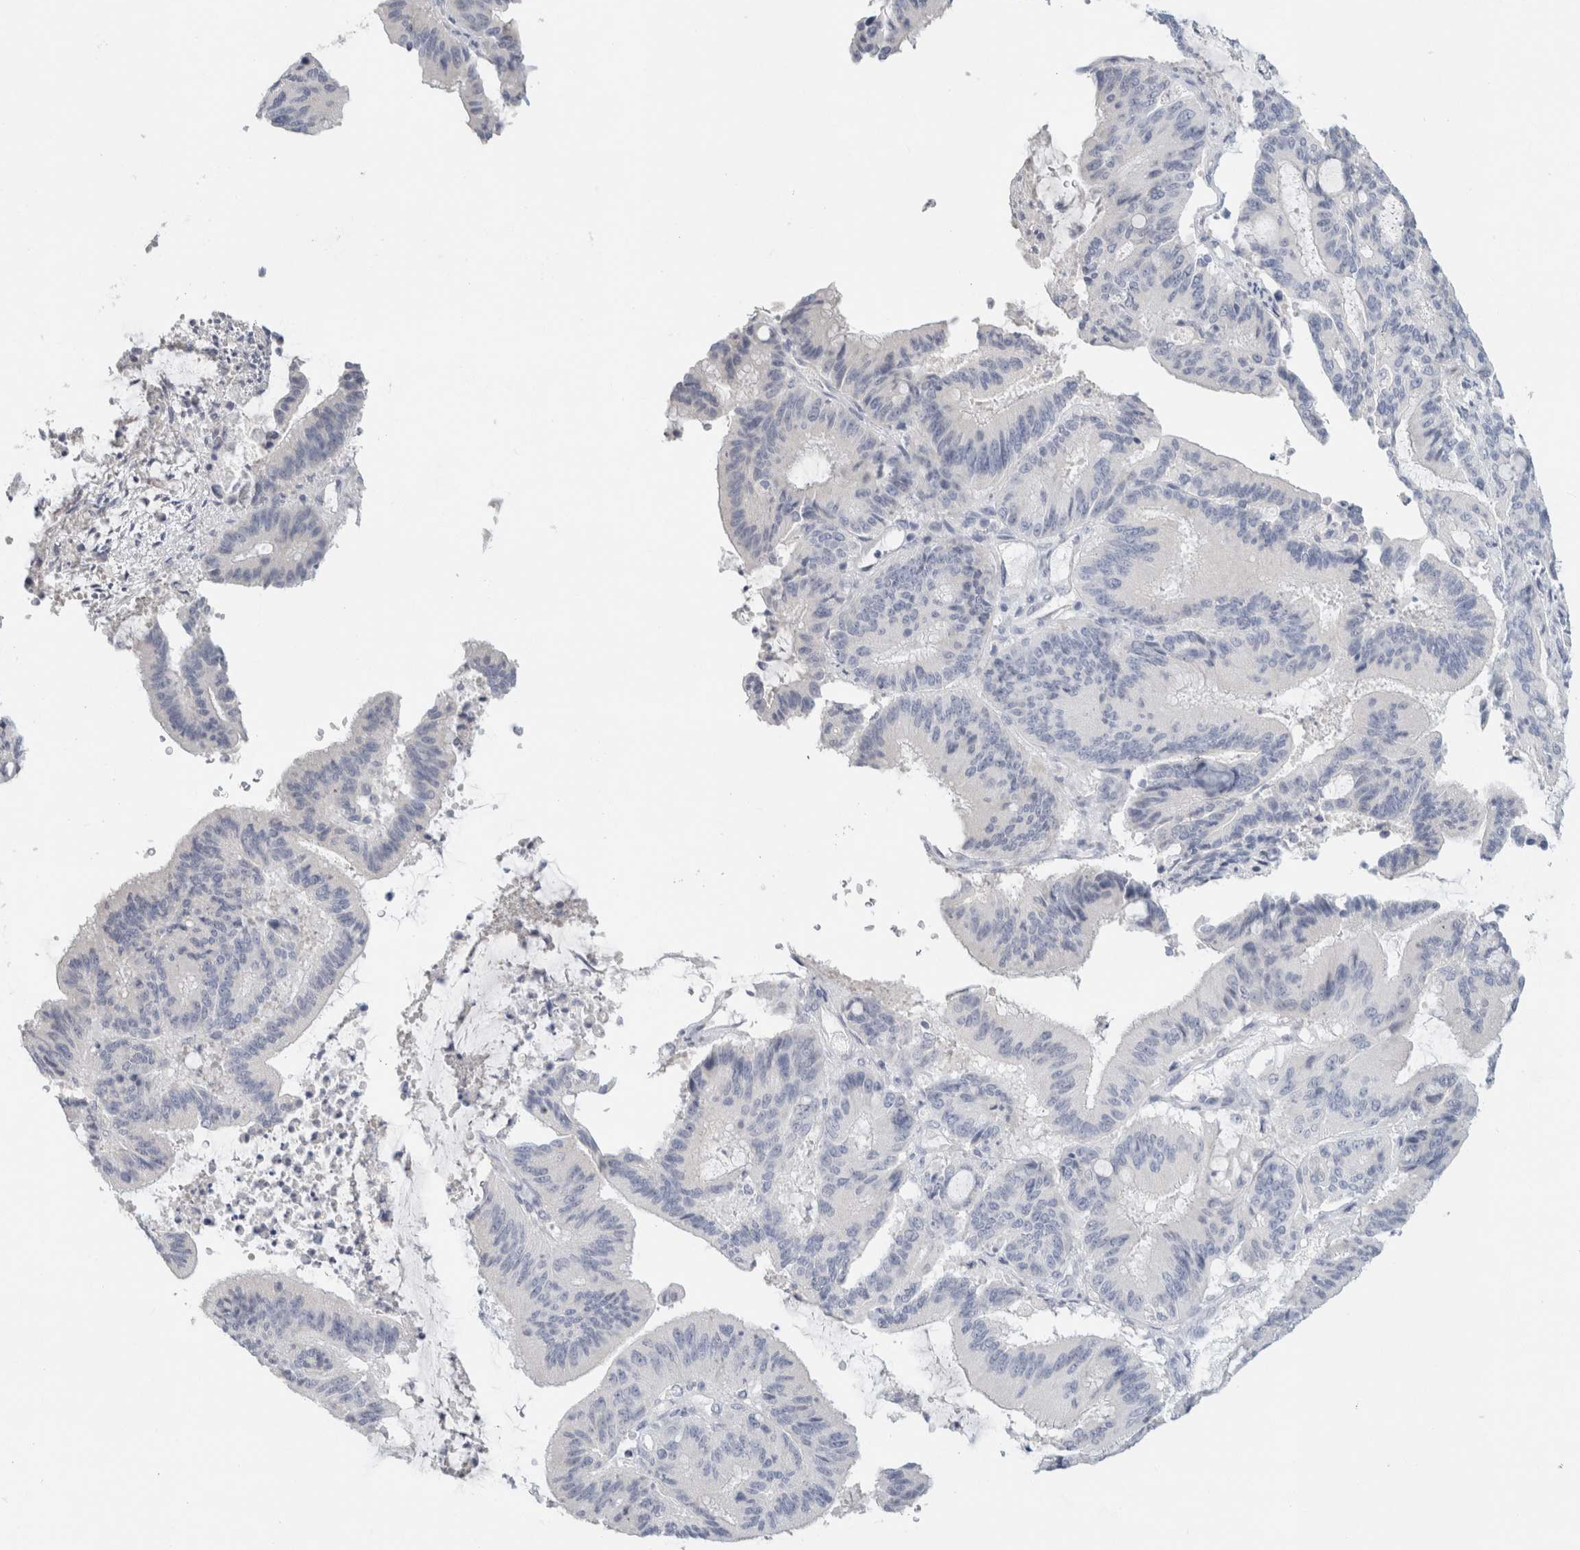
{"staining": {"intensity": "negative", "quantity": "none", "location": "none"}, "tissue": "liver cancer", "cell_type": "Tumor cells", "image_type": "cancer", "snomed": [{"axis": "morphology", "description": "Cholangiocarcinoma"}, {"axis": "topography", "description": "Liver"}], "caption": "A histopathology image of liver cholangiocarcinoma stained for a protein displays no brown staining in tumor cells. (DAB immunohistochemistry with hematoxylin counter stain).", "gene": "NEFM", "patient": {"sex": "female", "age": 73}}